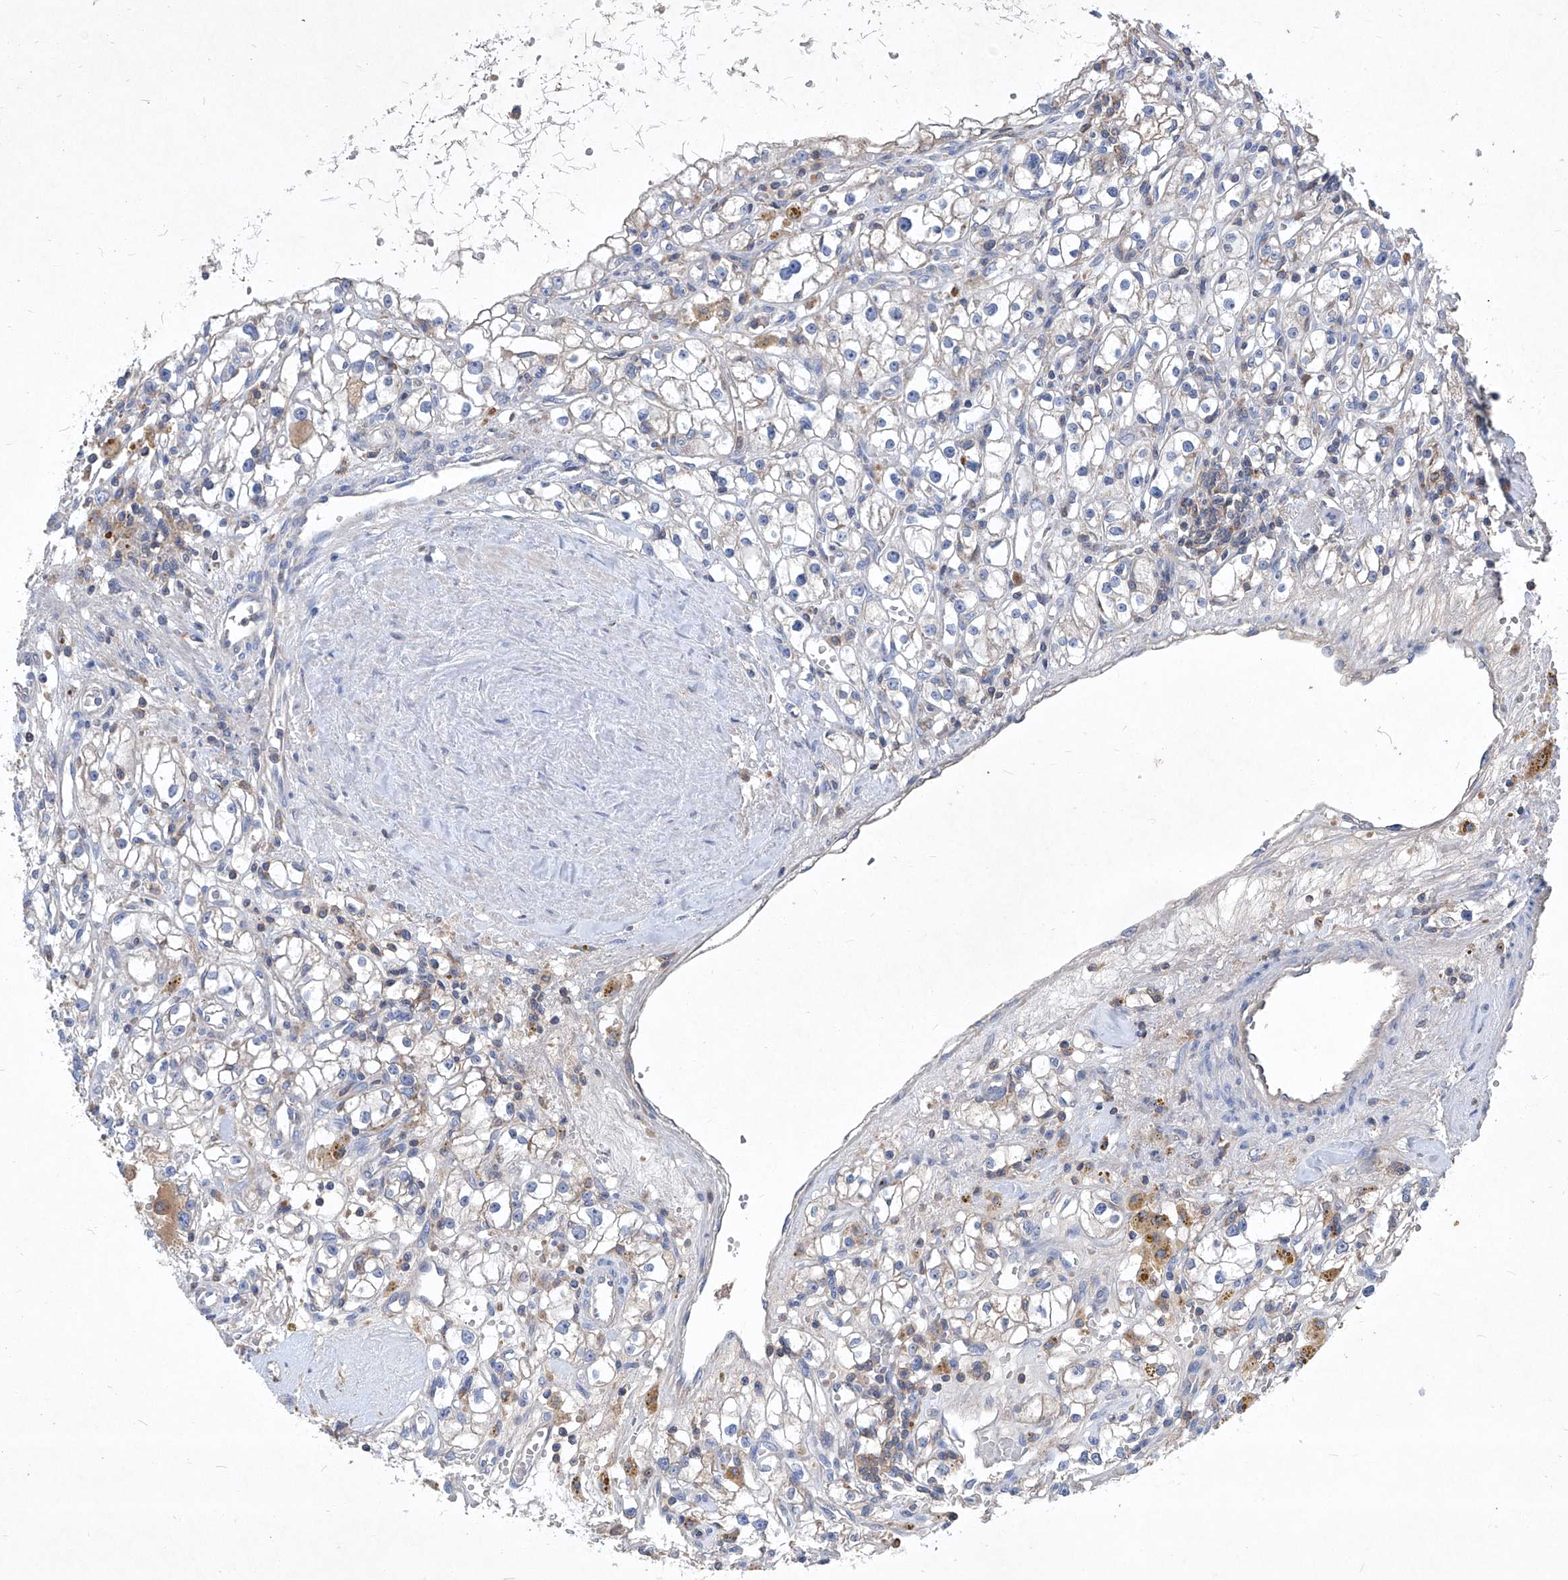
{"staining": {"intensity": "negative", "quantity": "none", "location": "none"}, "tissue": "renal cancer", "cell_type": "Tumor cells", "image_type": "cancer", "snomed": [{"axis": "morphology", "description": "Adenocarcinoma, NOS"}, {"axis": "topography", "description": "Kidney"}], "caption": "The photomicrograph exhibits no staining of tumor cells in renal adenocarcinoma.", "gene": "EPHA8", "patient": {"sex": "male", "age": 56}}